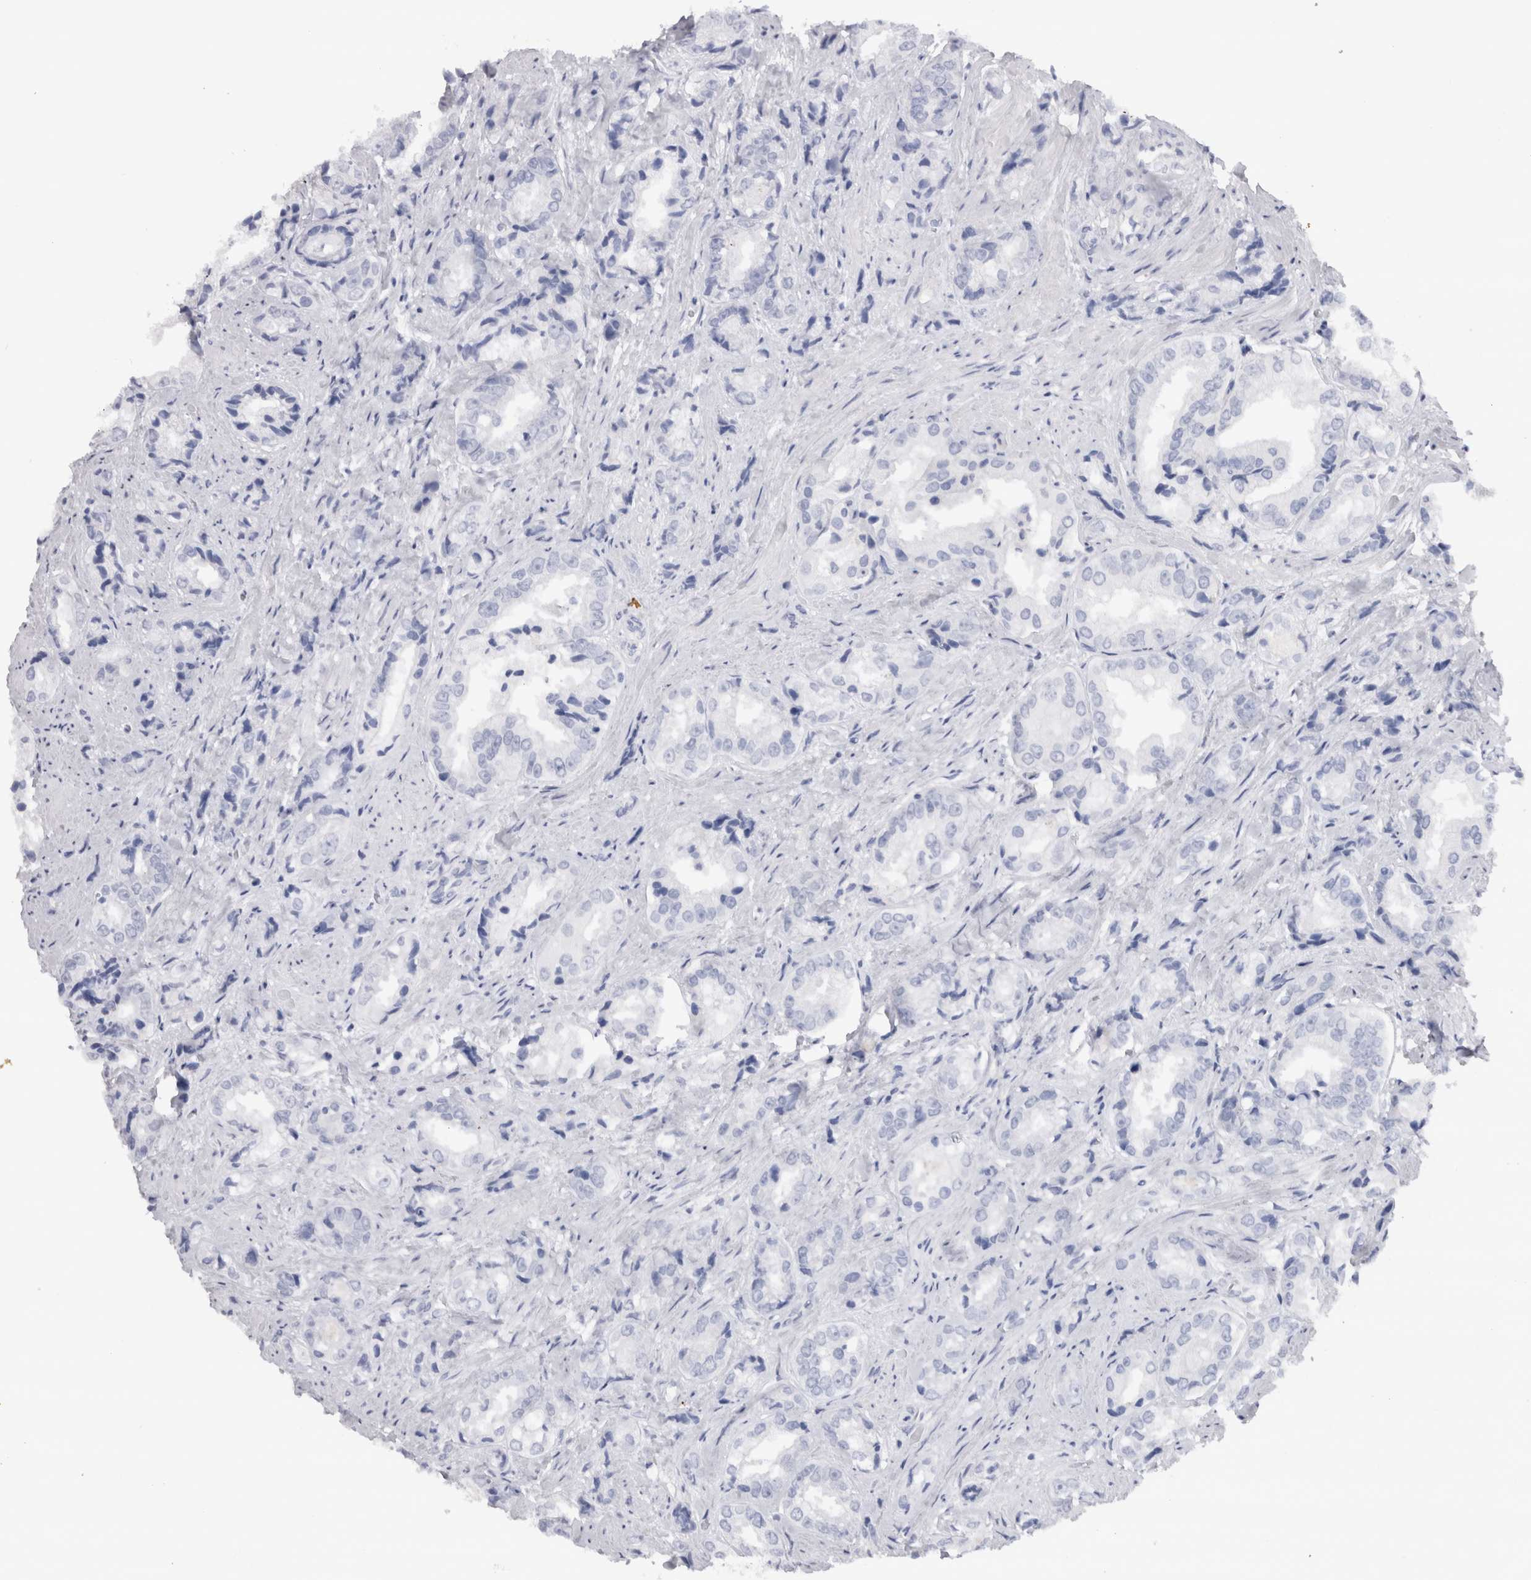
{"staining": {"intensity": "negative", "quantity": "none", "location": "none"}, "tissue": "prostate cancer", "cell_type": "Tumor cells", "image_type": "cancer", "snomed": [{"axis": "morphology", "description": "Adenocarcinoma, High grade"}, {"axis": "topography", "description": "Prostate"}], "caption": "Immunohistochemistry (IHC) of prostate cancer (high-grade adenocarcinoma) reveals no expression in tumor cells.", "gene": "CDH17", "patient": {"sex": "male", "age": 61}}